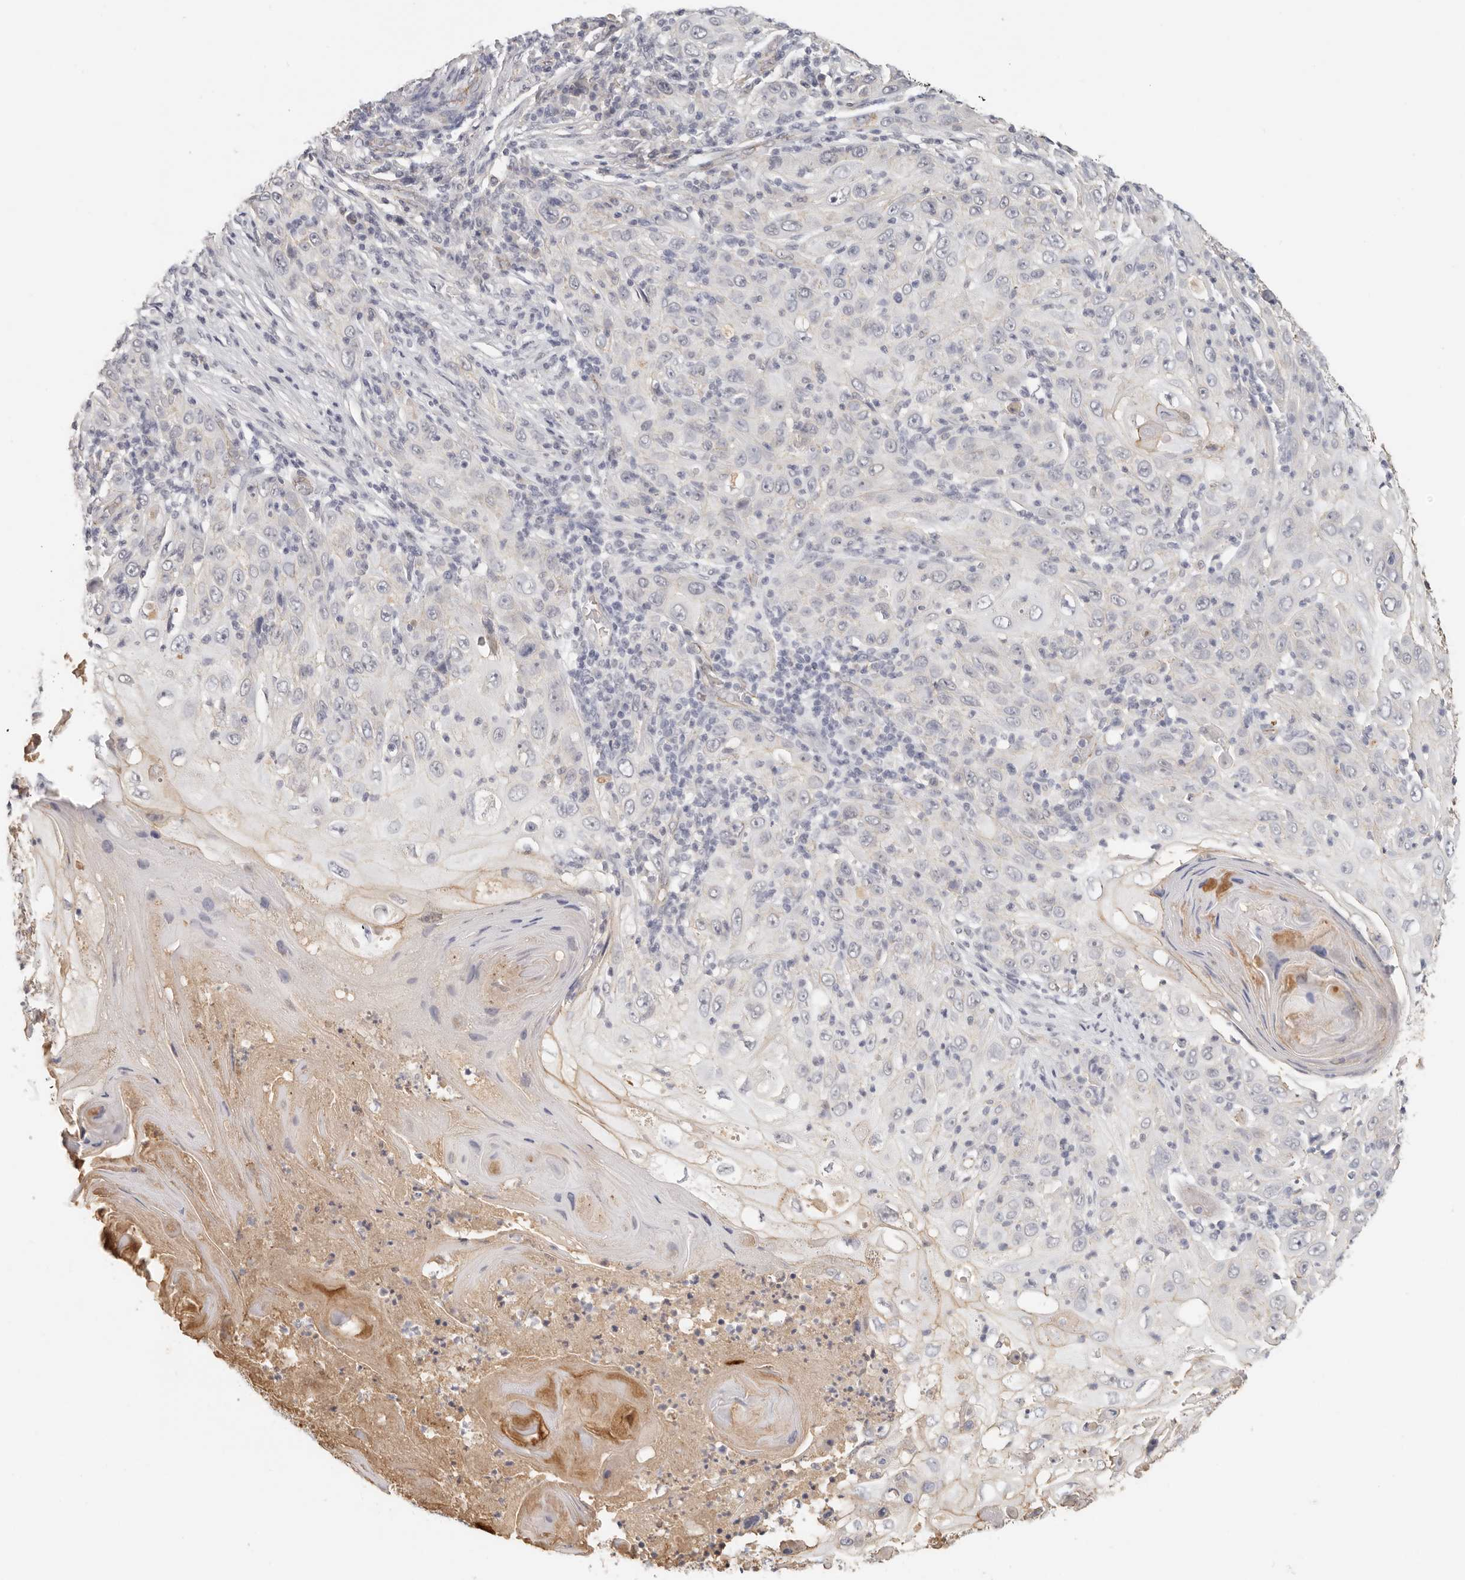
{"staining": {"intensity": "negative", "quantity": "none", "location": "none"}, "tissue": "skin cancer", "cell_type": "Tumor cells", "image_type": "cancer", "snomed": [{"axis": "morphology", "description": "Squamous cell carcinoma, NOS"}, {"axis": "topography", "description": "Skin"}], "caption": "Image shows no protein staining in tumor cells of skin cancer tissue.", "gene": "ANXA9", "patient": {"sex": "female", "age": 88}}